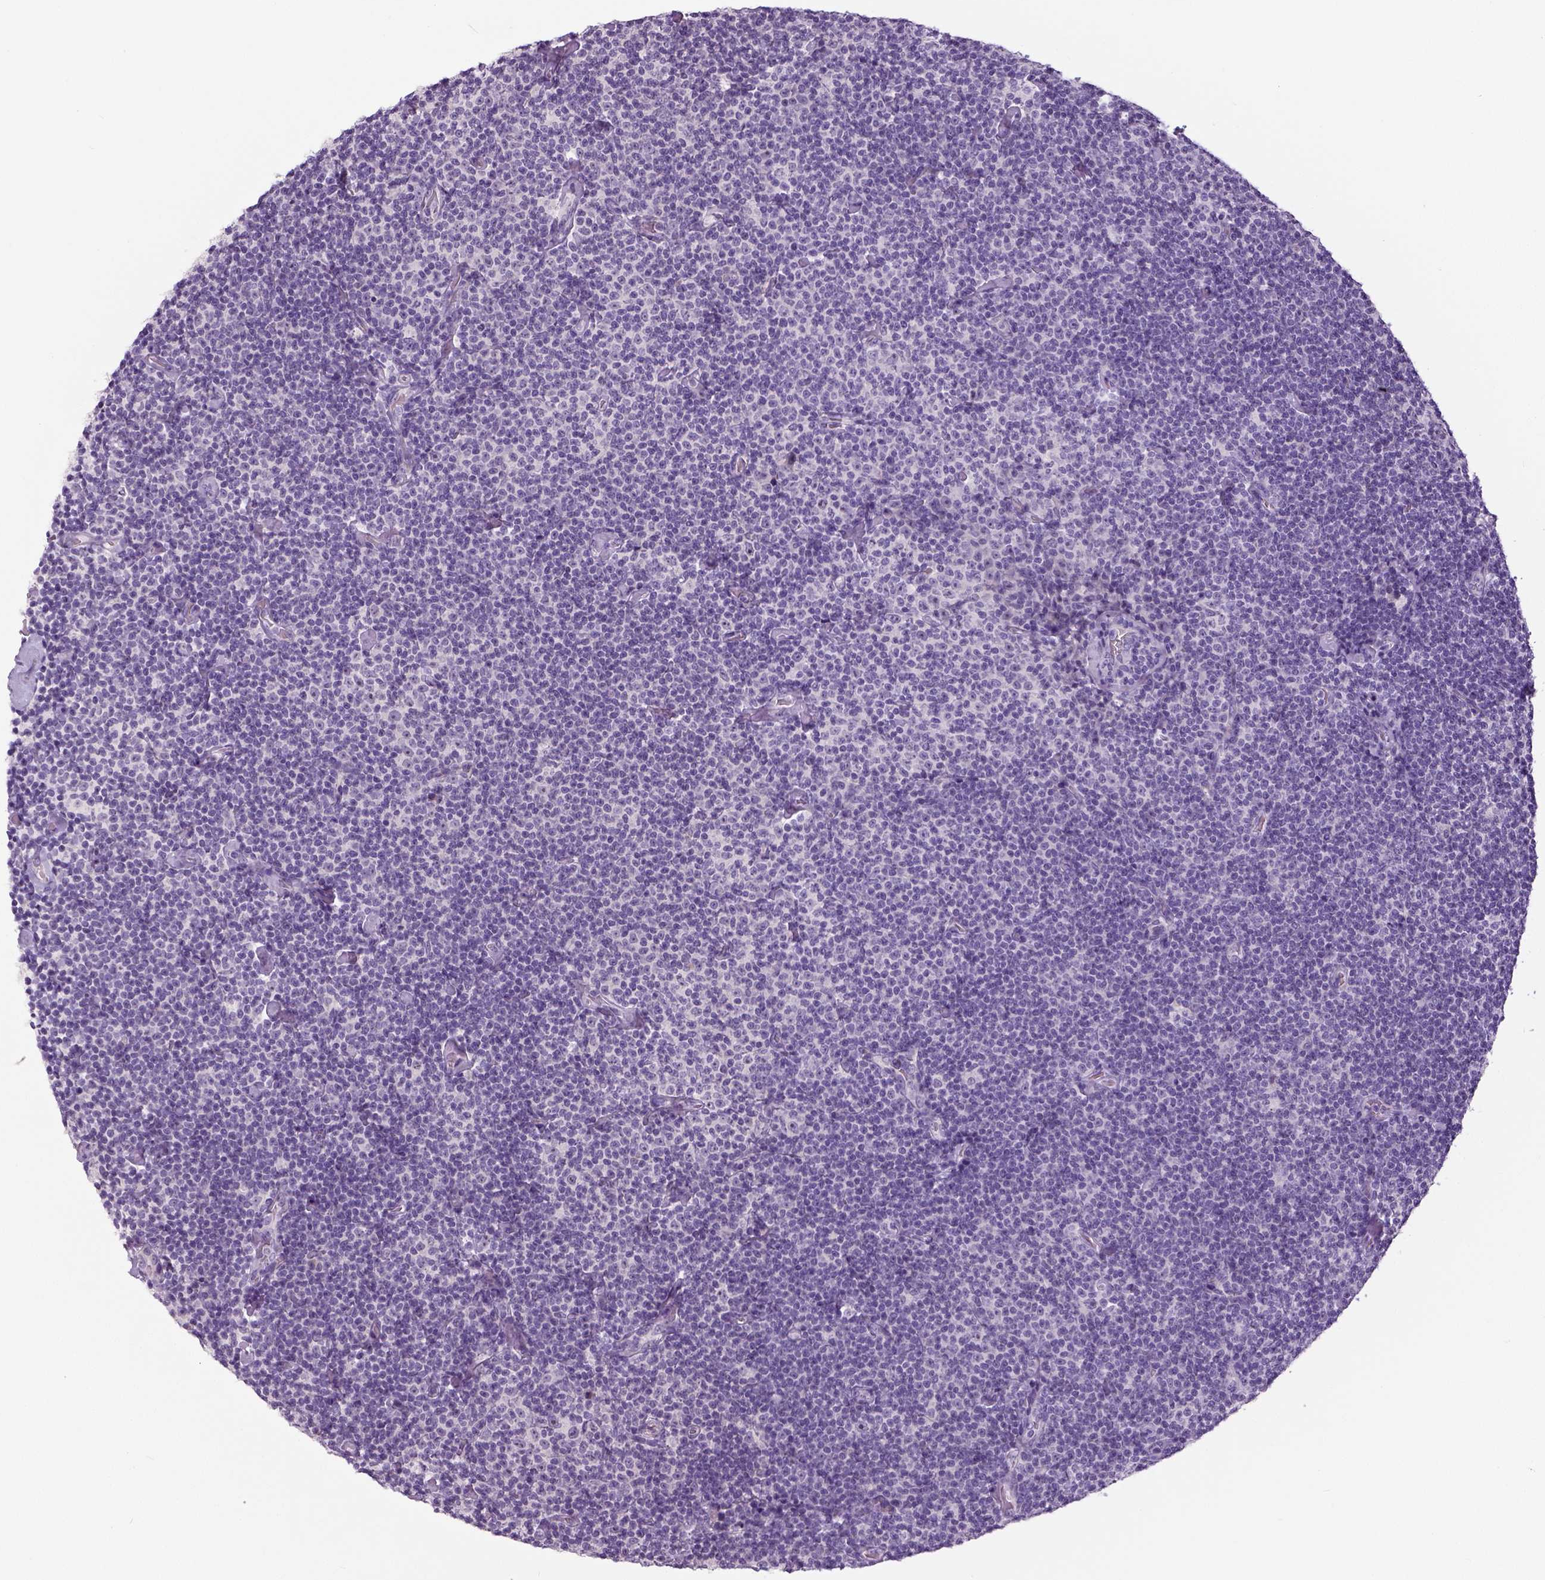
{"staining": {"intensity": "negative", "quantity": "none", "location": "none"}, "tissue": "lymphoma", "cell_type": "Tumor cells", "image_type": "cancer", "snomed": [{"axis": "morphology", "description": "Malignant lymphoma, non-Hodgkin's type, Low grade"}, {"axis": "topography", "description": "Lymph node"}], "caption": "The photomicrograph reveals no significant expression in tumor cells of lymphoma.", "gene": "NECAB1", "patient": {"sex": "male", "age": 81}}